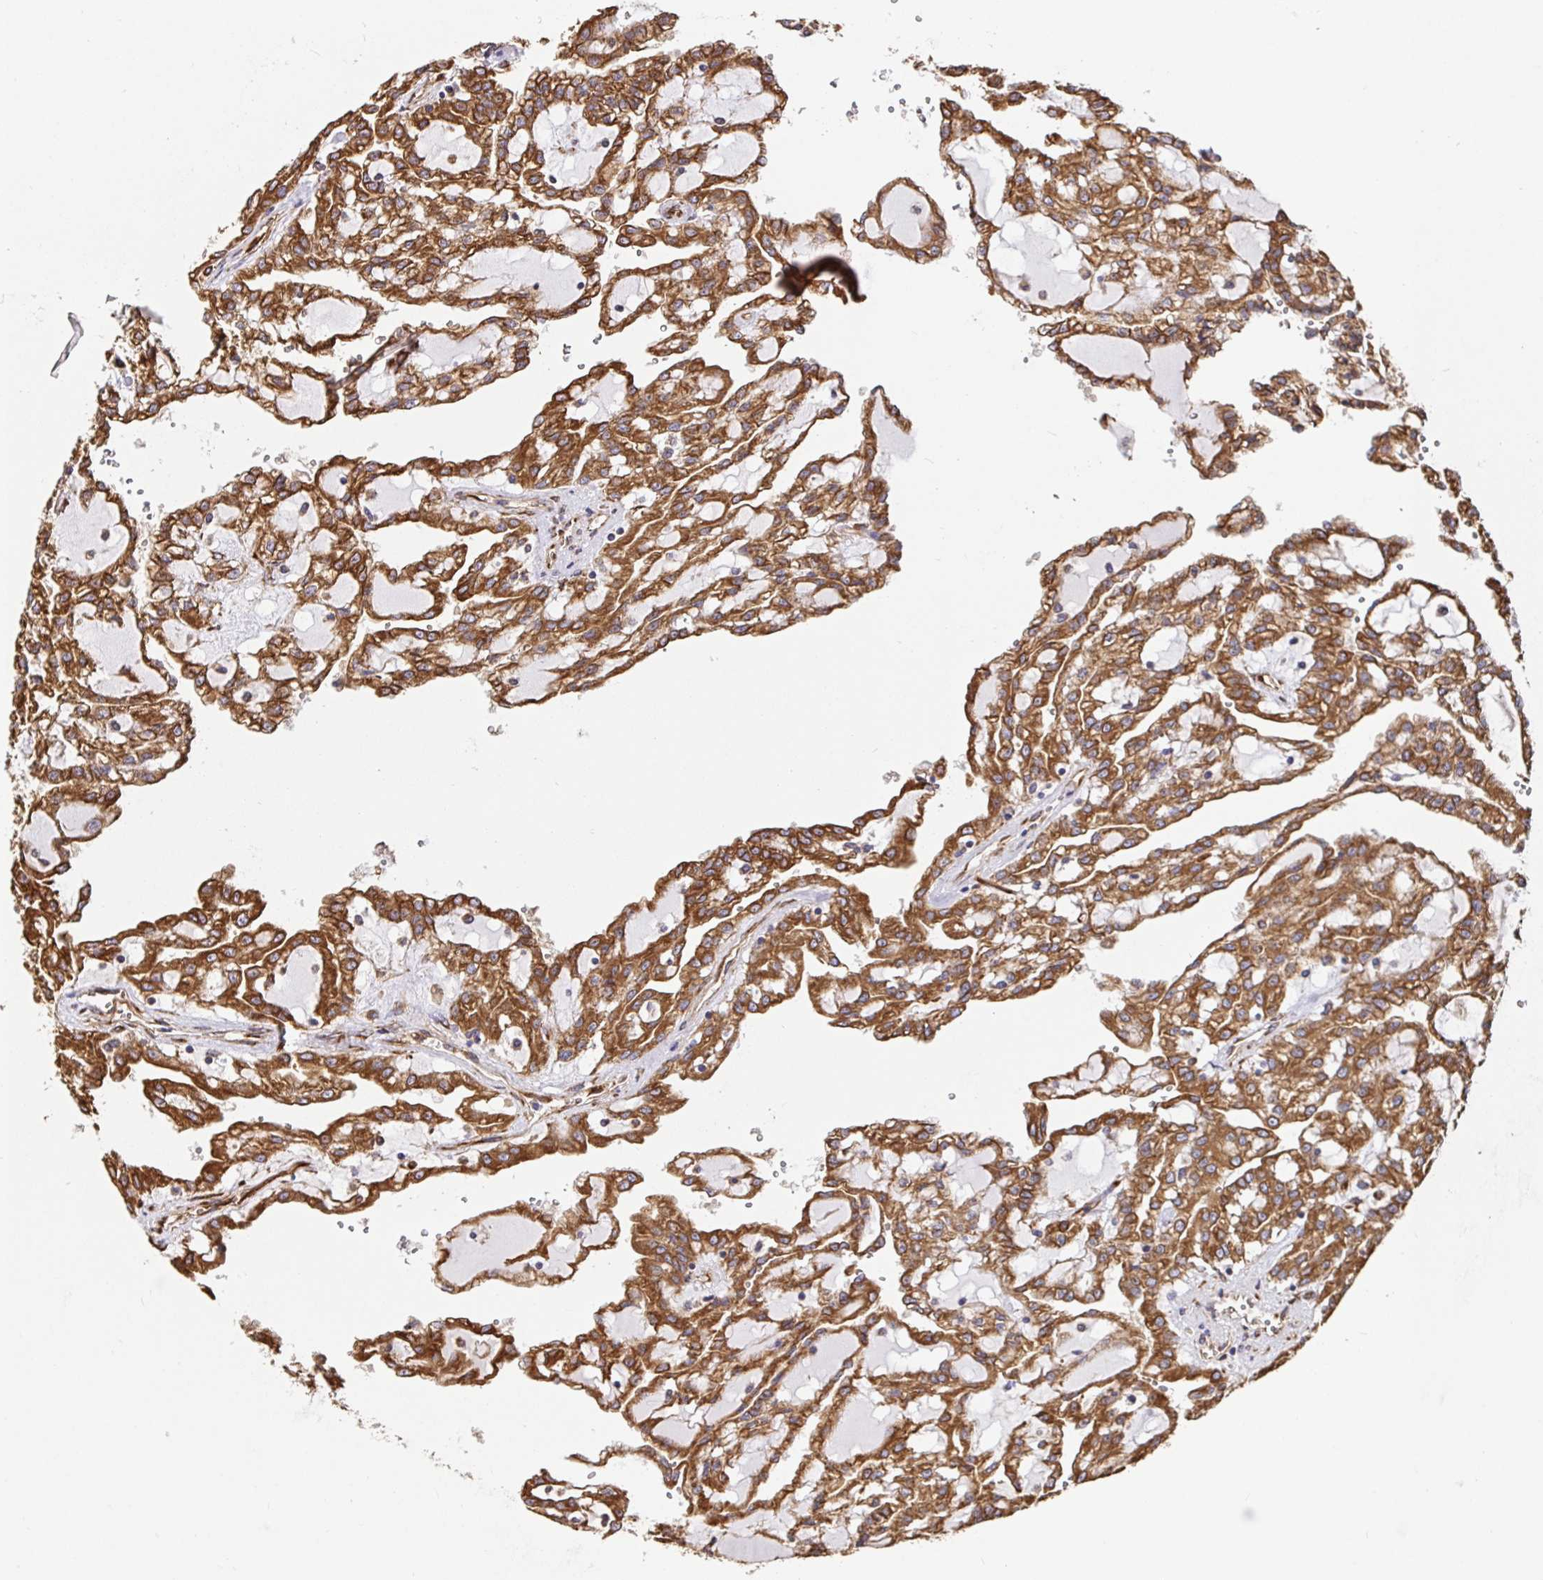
{"staining": {"intensity": "strong", "quantity": ">75%", "location": "cytoplasmic/membranous"}, "tissue": "renal cancer", "cell_type": "Tumor cells", "image_type": "cancer", "snomed": [{"axis": "morphology", "description": "Adenocarcinoma, NOS"}, {"axis": "topography", "description": "Kidney"}], "caption": "This image exhibits immunohistochemistry (IHC) staining of human renal adenocarcinoma, with high strong cytoplasmic/membranous staining in approximately >75% of tumor cells.", "gene": "MAOA", "patient": {"sex": "male", "age": 63}}